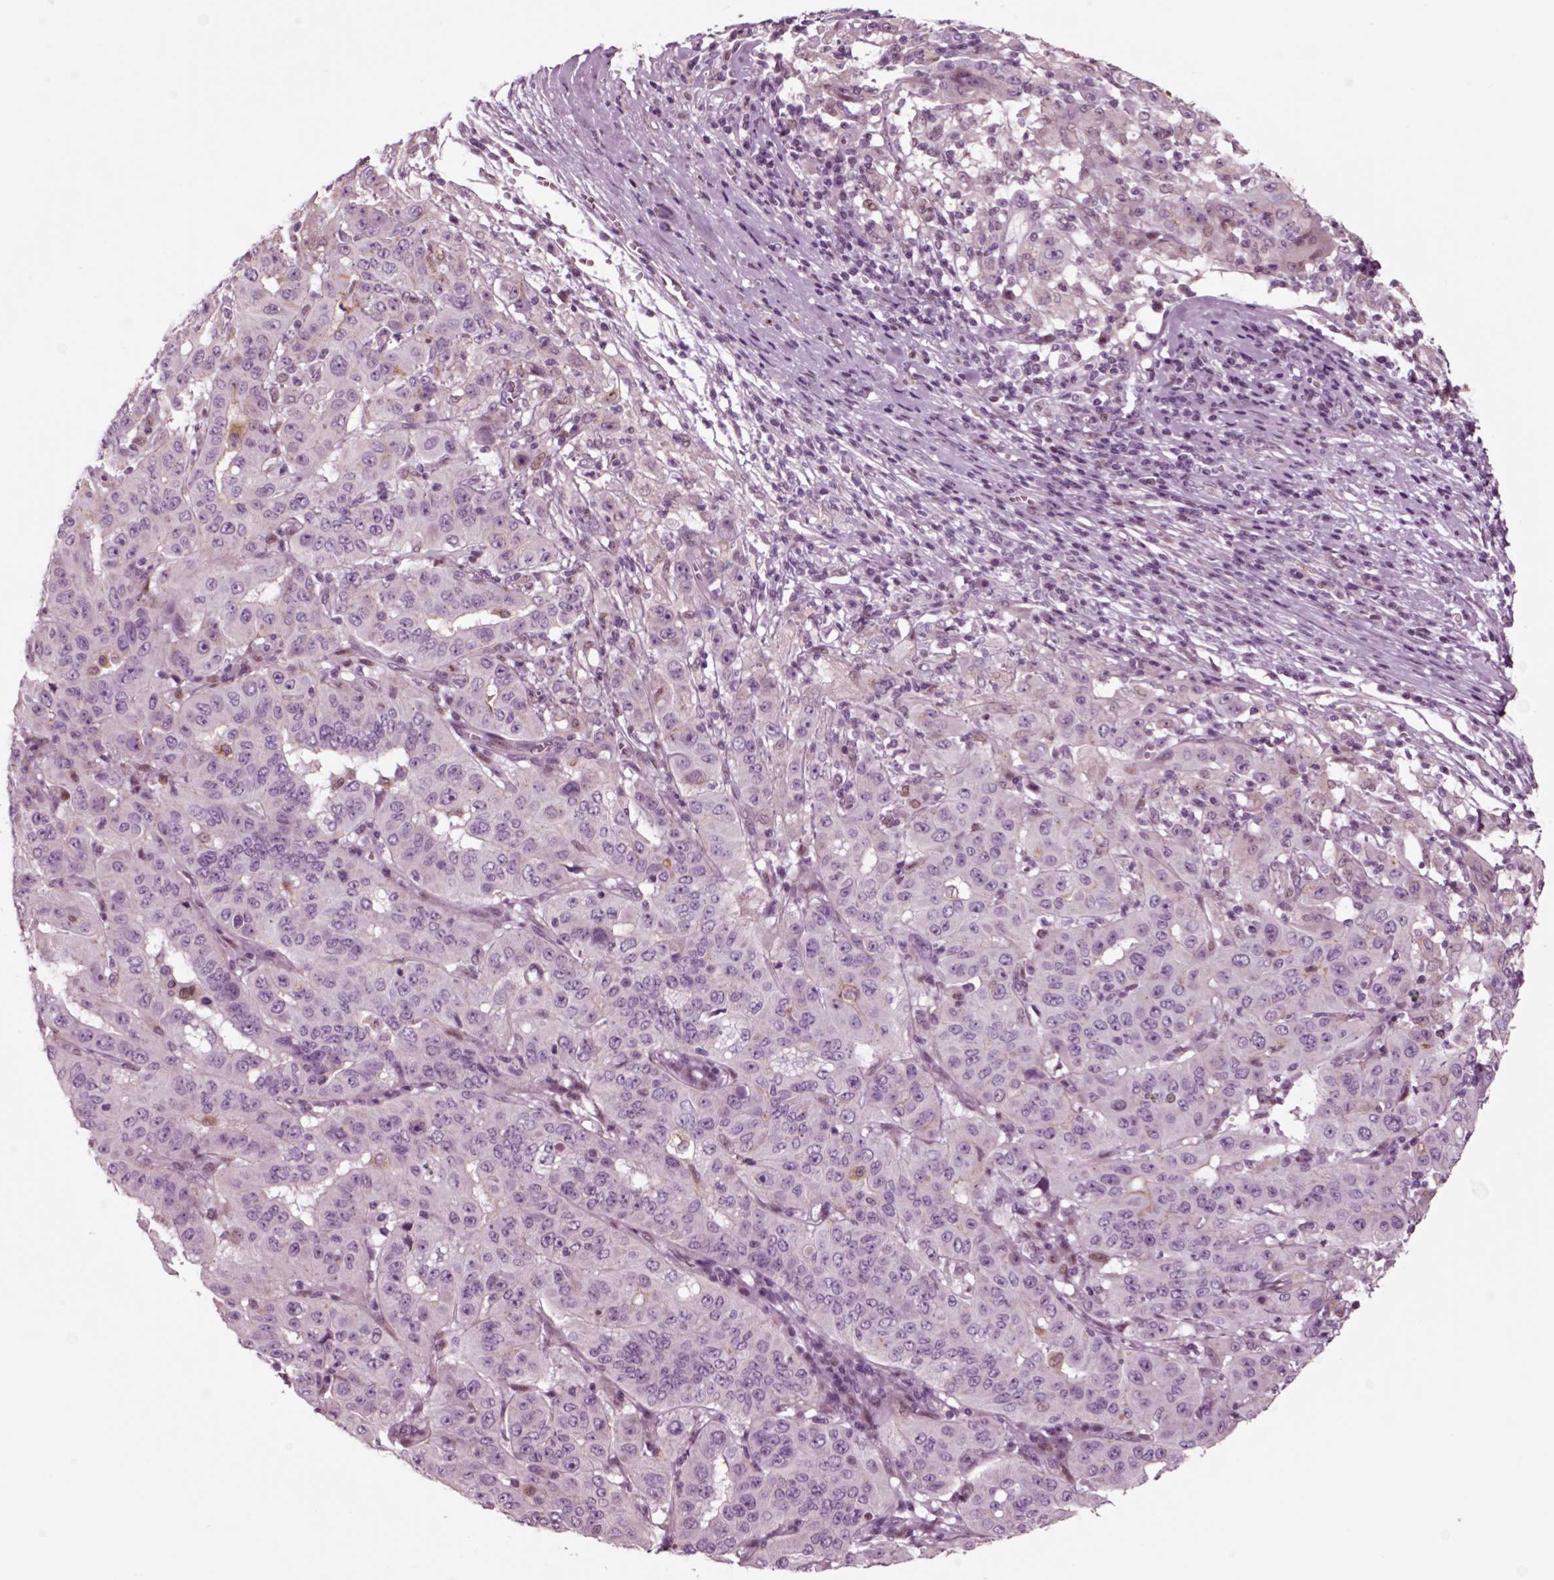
{"staining": {"intensity": "negative", "quantity": "none", "location": "none"}, "tissue": "pancreatic cancer", "cell_type": "Tumor cells", "image_type": "cancer", "snomed": [{"axis": "morphology", "description": "Adenocarcinoma, NOS"}, {"axis": "topography", "description": "Pancreas"}], "caption": "The photomicrograph exhibits no staining of tumor cells in adenocarcinoma (pancreatic).", "gene": "CHGB", "patient": {"sex": "male", "age": 63}}